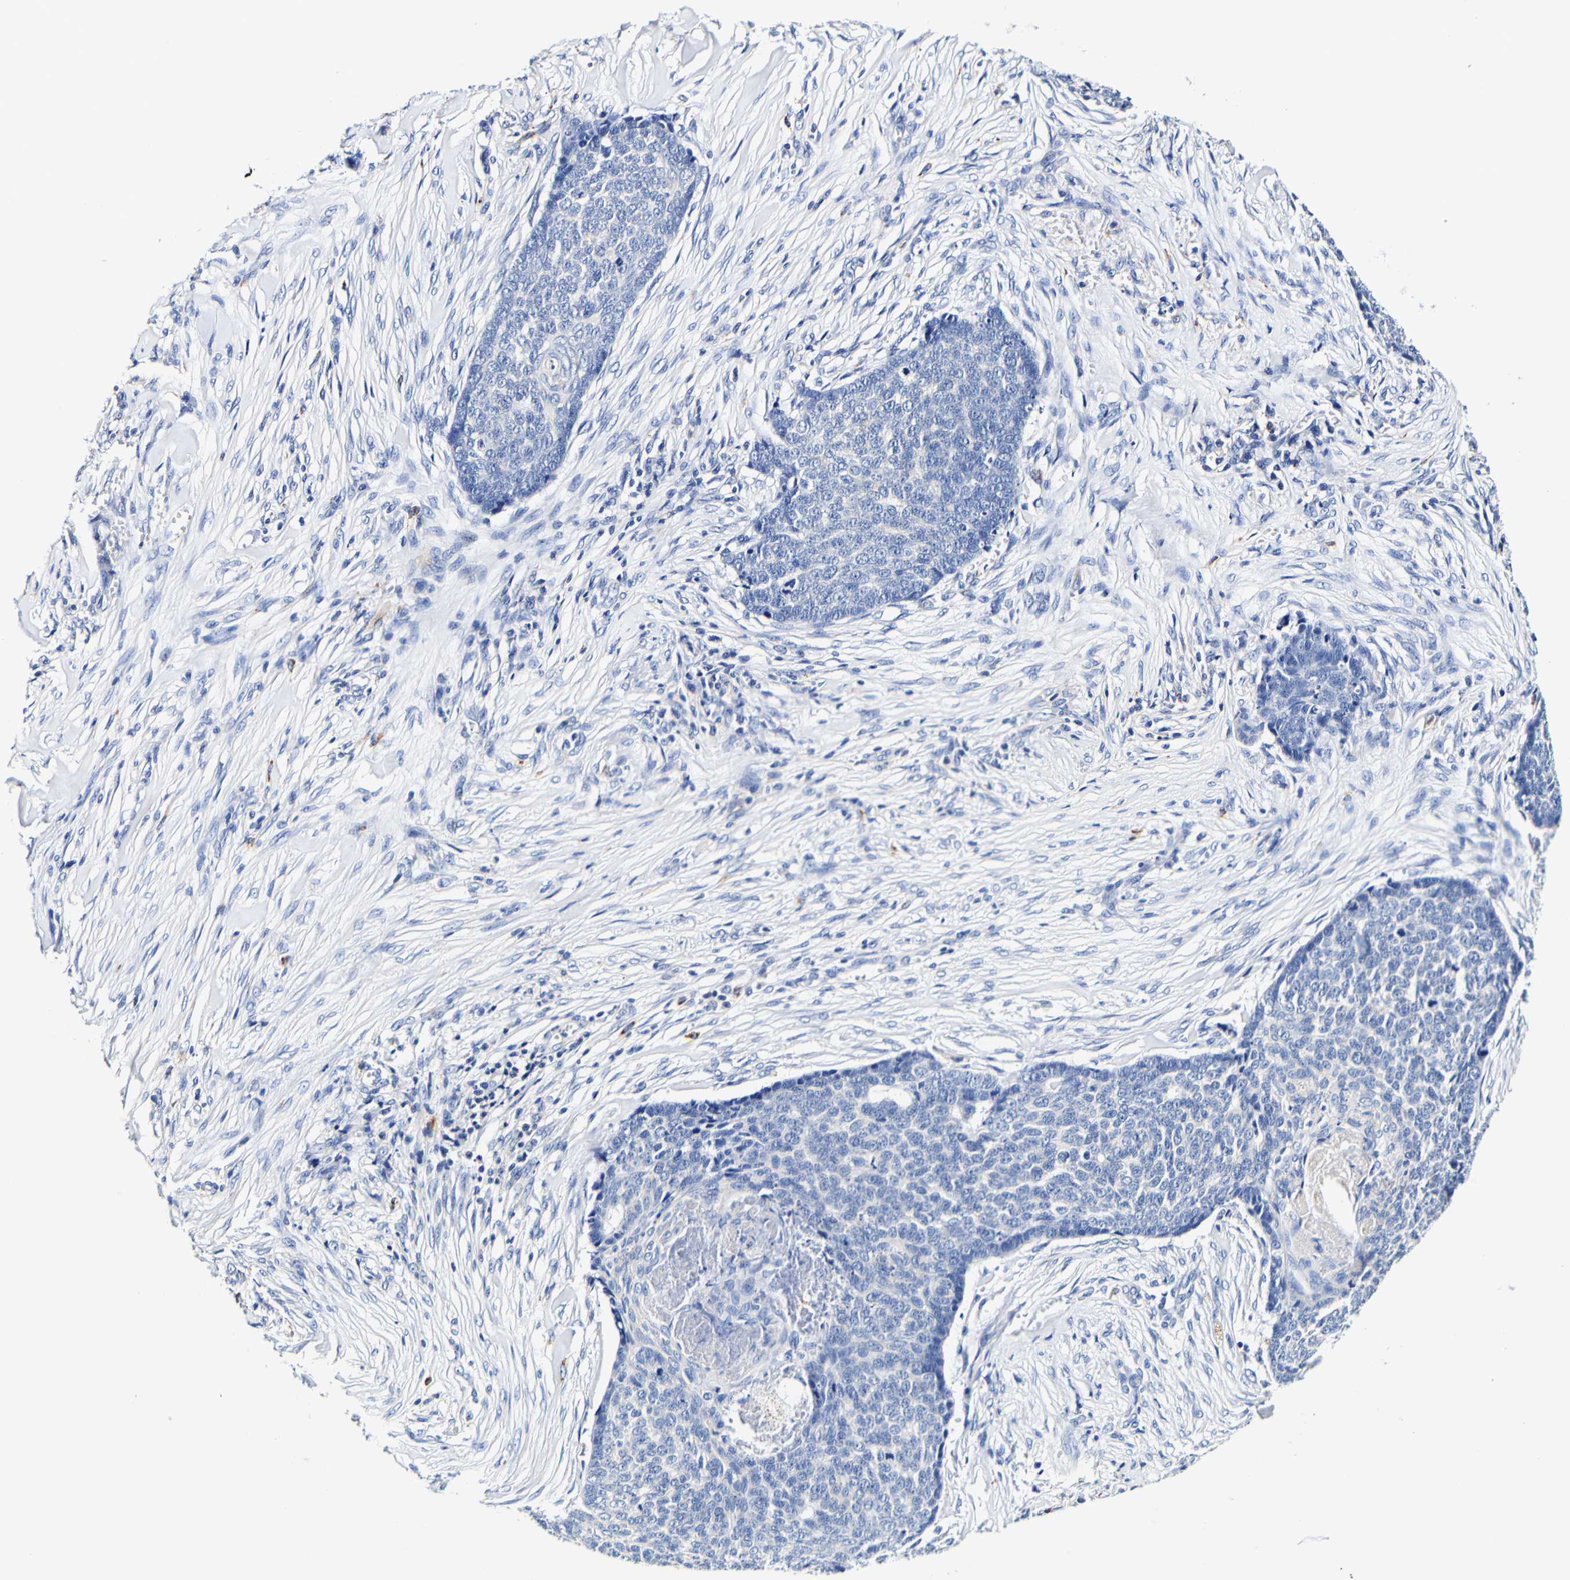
{"staining": {"intensity": "negative", "quantity": "none", "location": "none"}, "tissue": "skin cancer", "cell_type": "Tumor cells", "image_type": "cancer", "snomed": [{"axis": "morphology", "description": "Basal cell carcinoma"}, {"axis": "topography", "description": "Skin"}], "caption": "IHC image of neoplastic tissue: human basal cell carcinoma (skin) stained with DAB displays no significant protein staining in tumor cells.", "gene": "CAMK4", "patient": {"sex": "male", "age": 84}}